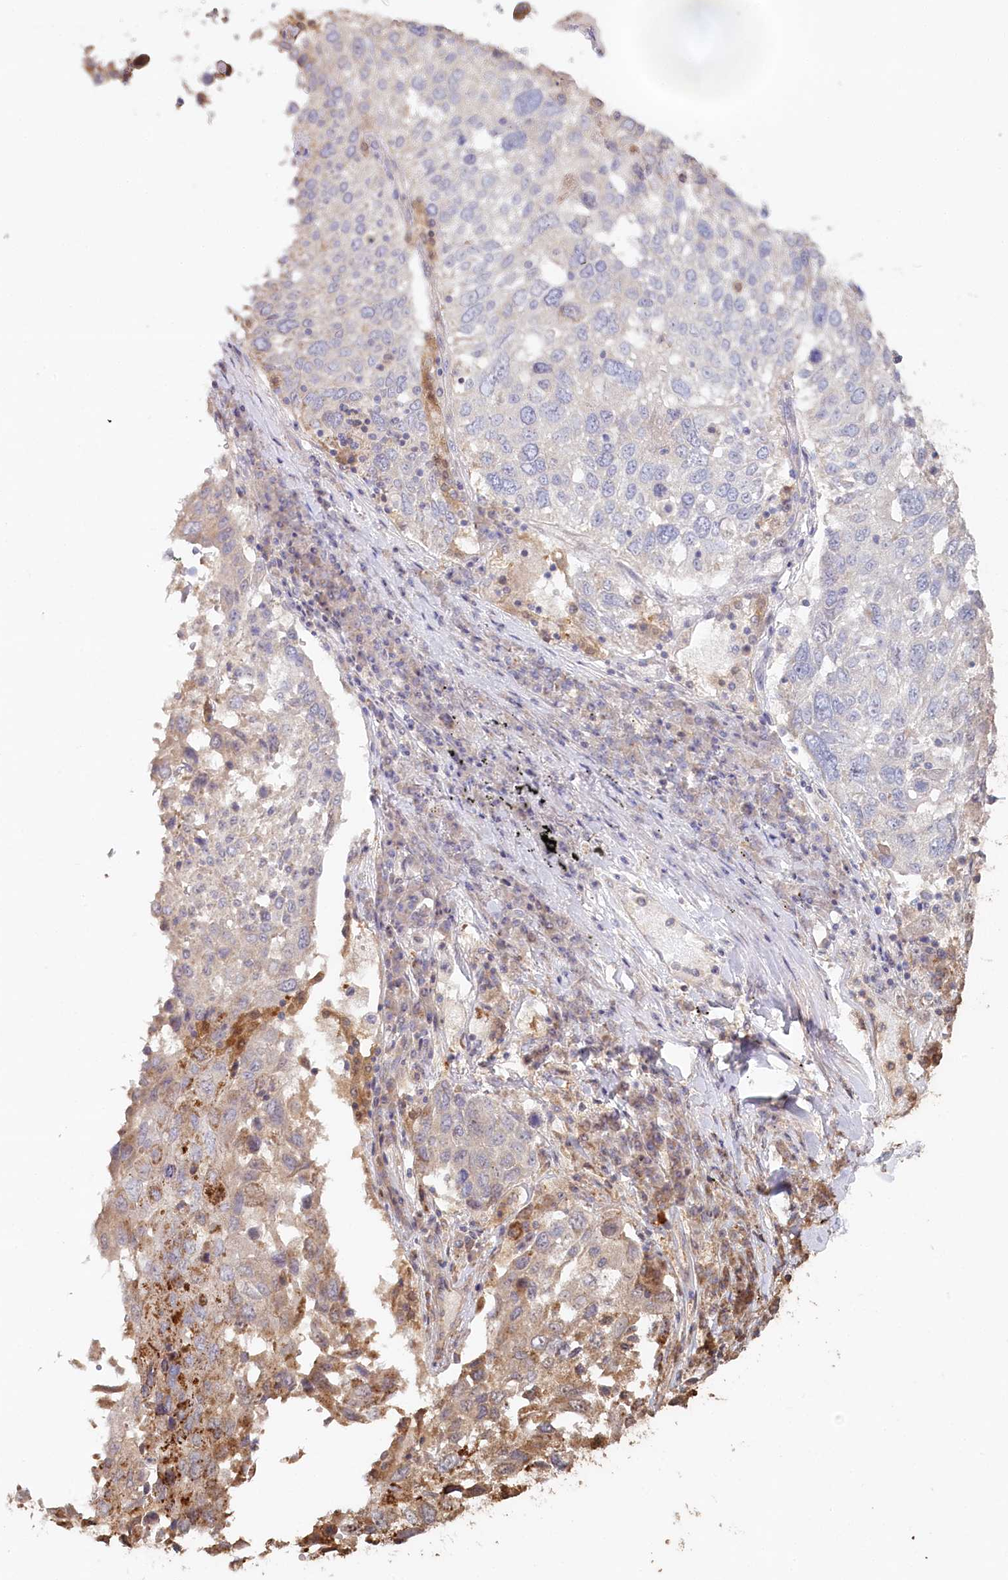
{"staining": {"intensity": "weak", "quantity": "<25%", "location": "cytoplasmic/membranous"}, "tissue": "lung cancer", "cell_type": "Tumor cells", "image_type": "cancer", "snomed": [{"axis": "morphology", "description": "Squamous cell carcinoma, NOS"}, {"axis": "topography", "description": "Lung"}], "caption": "IHC of lung cancer reveals no staining in tumor cells.", "gene": "HAL", "patient": {"sex": "male", "age": 65}}